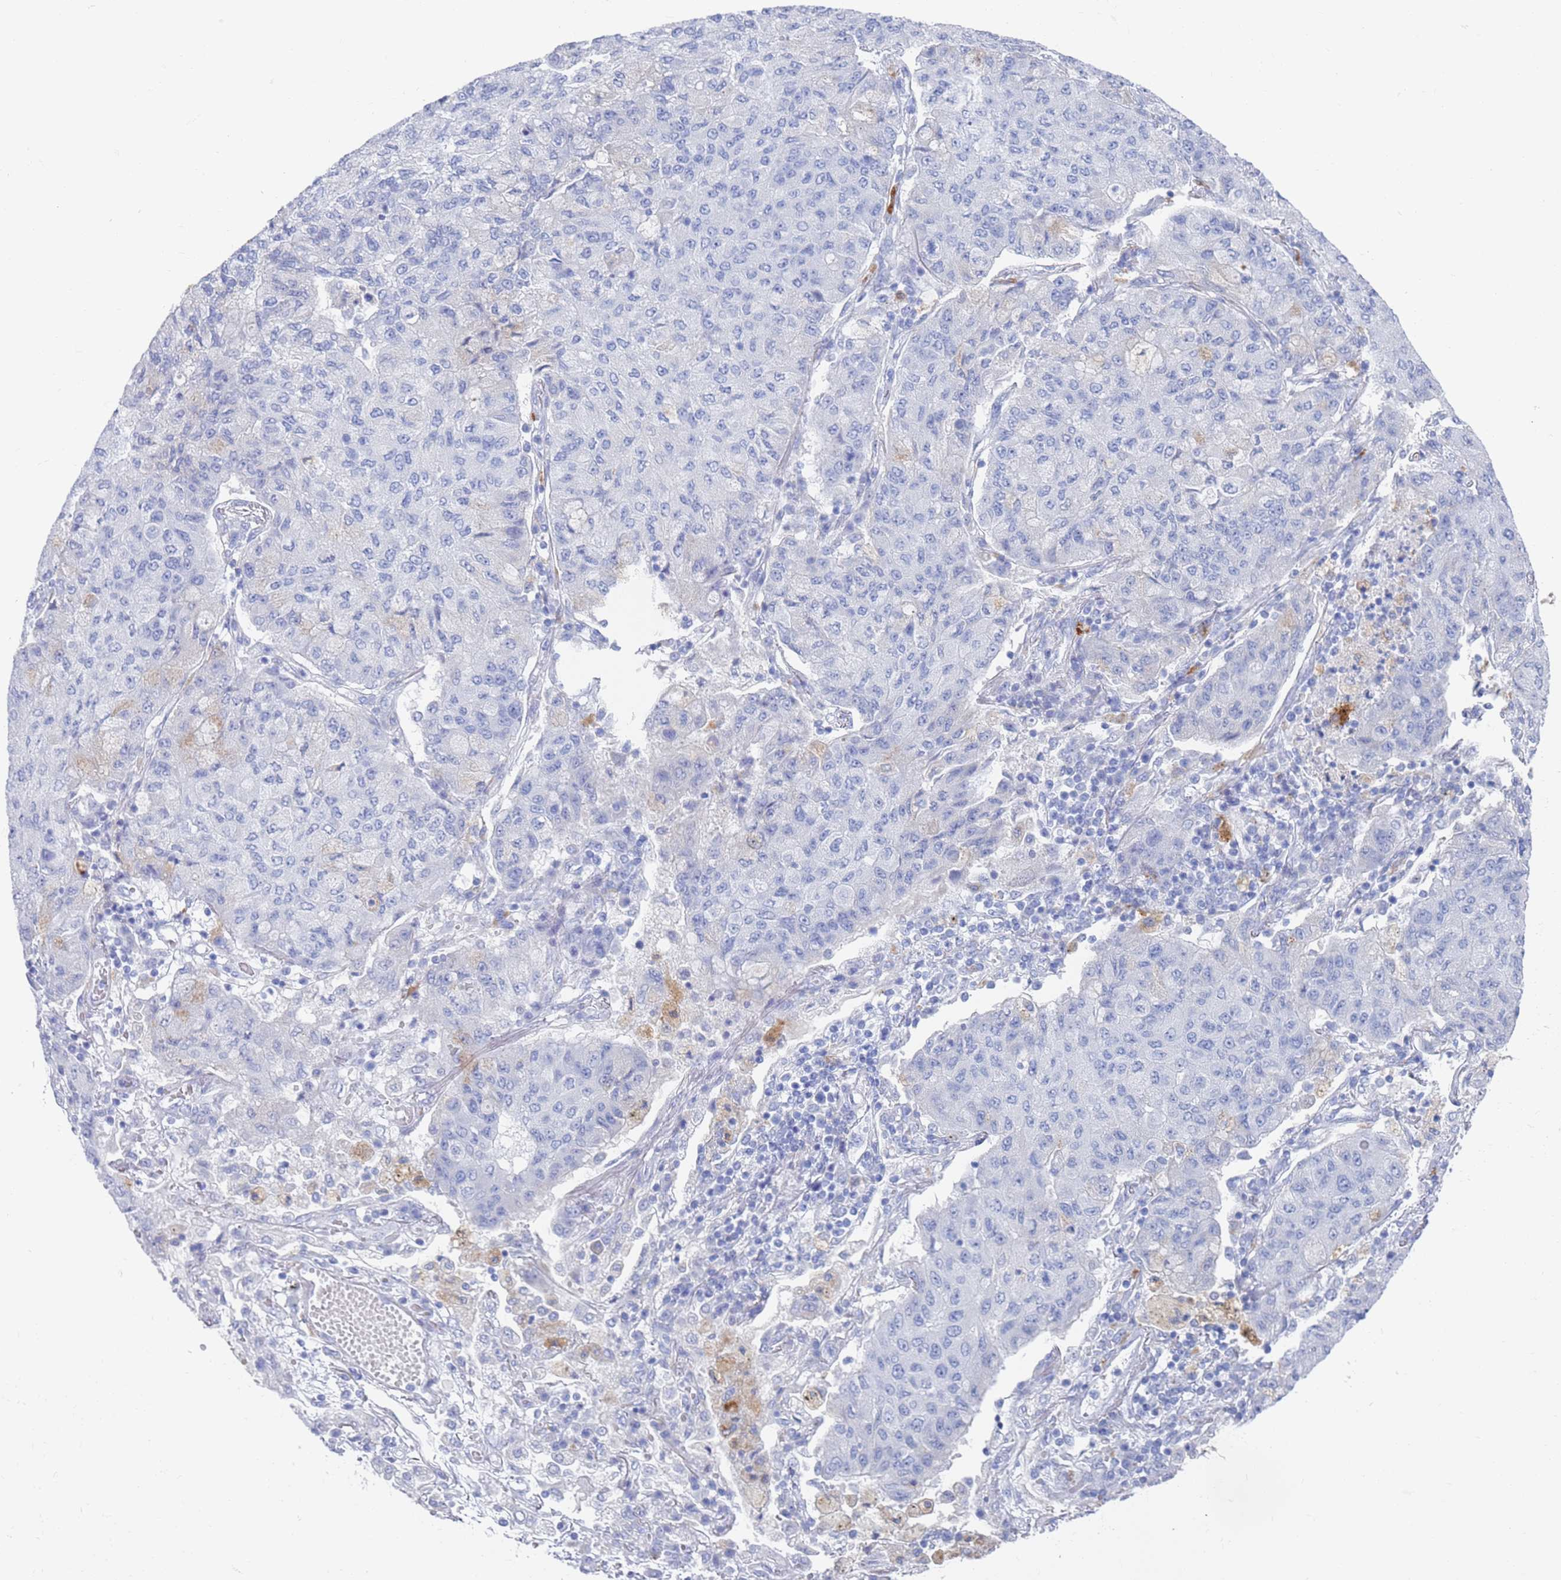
{"staining": {"intensity": "negative", "quantity": "none", "location": "none"}, "tissue": "lung cancer", "cell_type": "Tumor cells", "image_type": "cancer", "snomed": [{"axis": "morphology", "description": "Squamous cell carcinoma, NOS"}, {"axis": "topography", "description": "Lung"}], "caption": "The image shows no significant positivity in tumor cells of lung squamous cell carcinoma.", "gene": "FUCA1", "patient": {"sex": "male", "age": 74}}